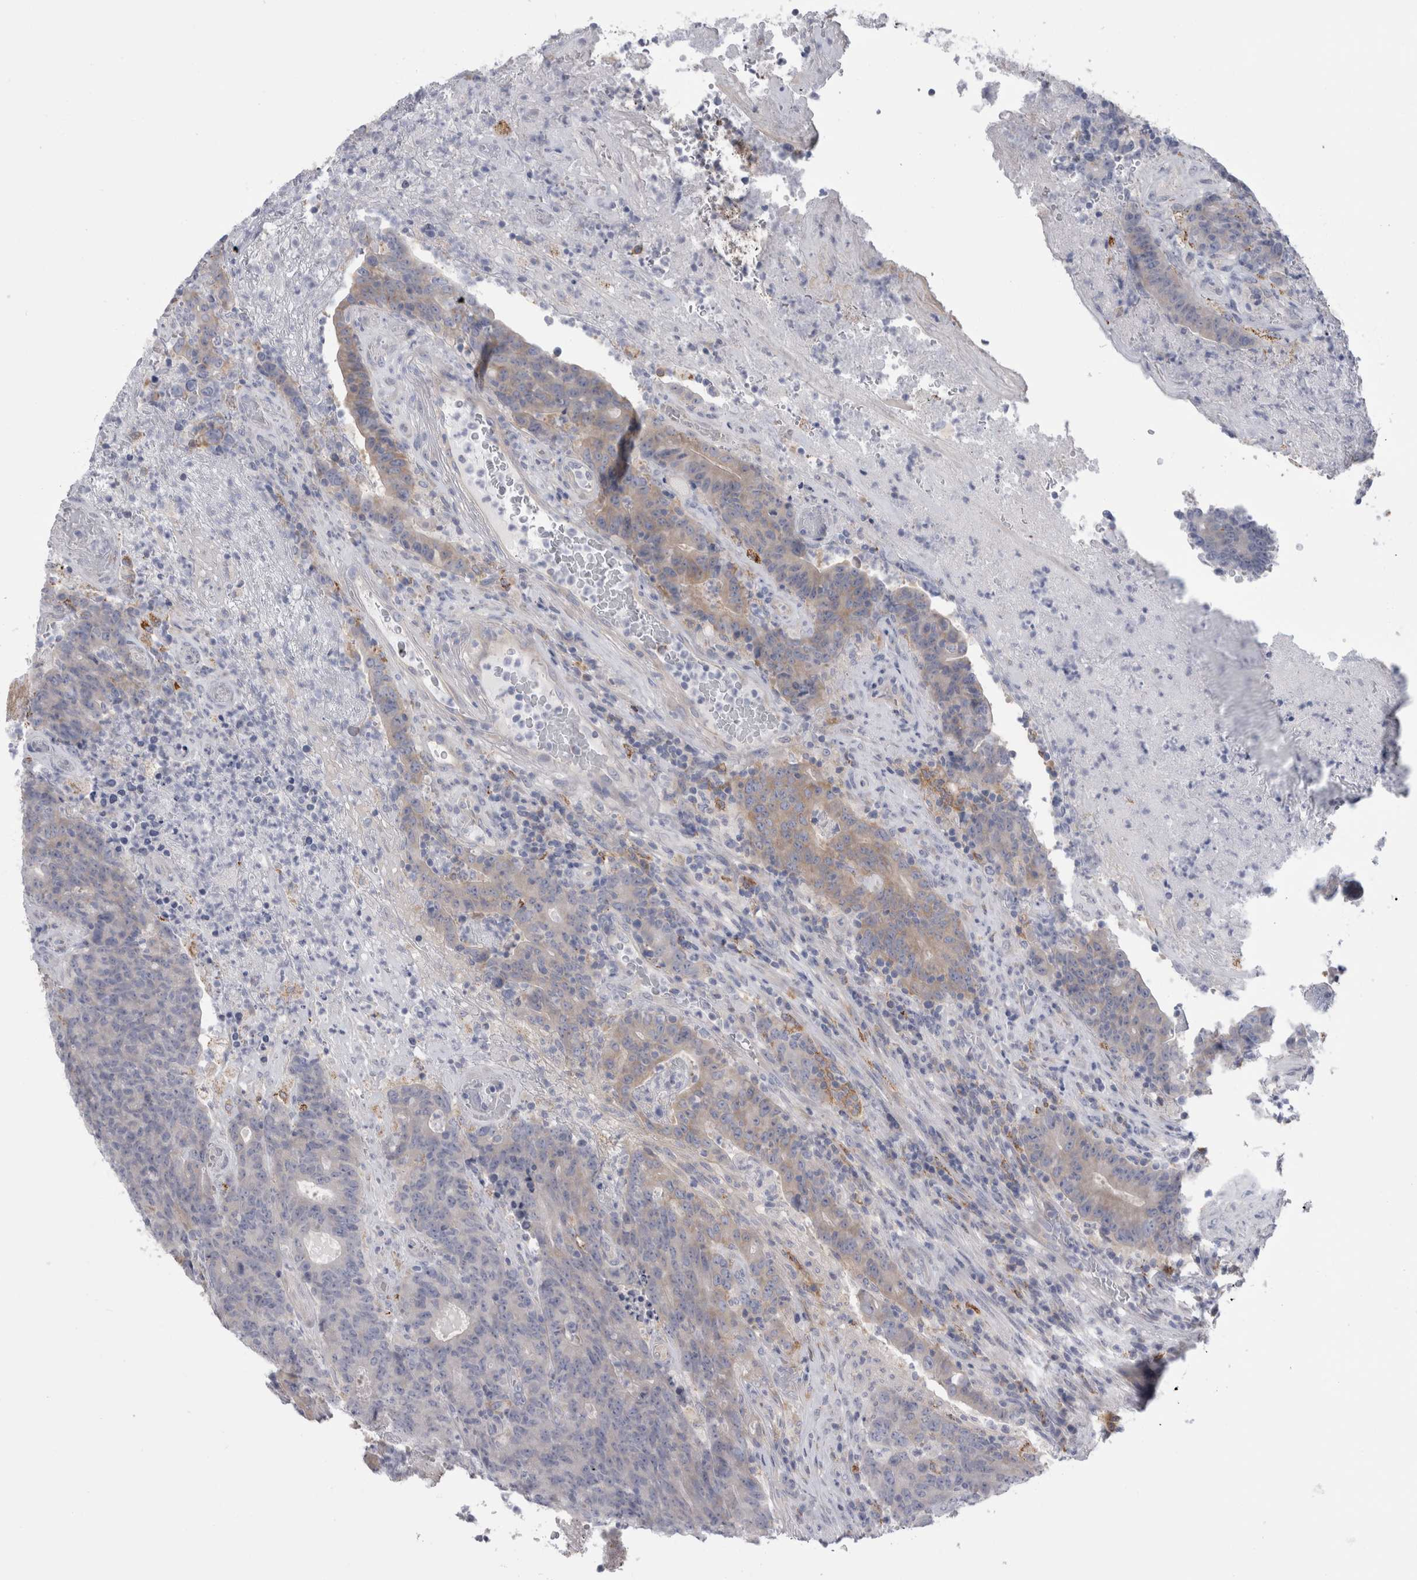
{"staining": {"intensity": "weak", "quantity": "<25%", "location": "cytoplasmic/membranous"}, "tissue": "colorectal cancer", "cell_type": "Tumor cells", "image_type": "cancer", "snomed": [{"axis": "morphology", "description": "Normal tissue, NOS"}, {"axis": "morphology", "description": "Adenocarcinoma, NOS"}, {"axis": "topography", "description": "Colon"}], "caption": "High magnification brightfield microscopy of colorectal cancer (adenocarcinoma) stained with DAB (3,3'-diaminobenzidine) (brown) and counterstained with hematoxylin (blue): tumor cells show no significant positivity.", "gene": "GATM", "patient": {"sex": "female", "age": 75}}